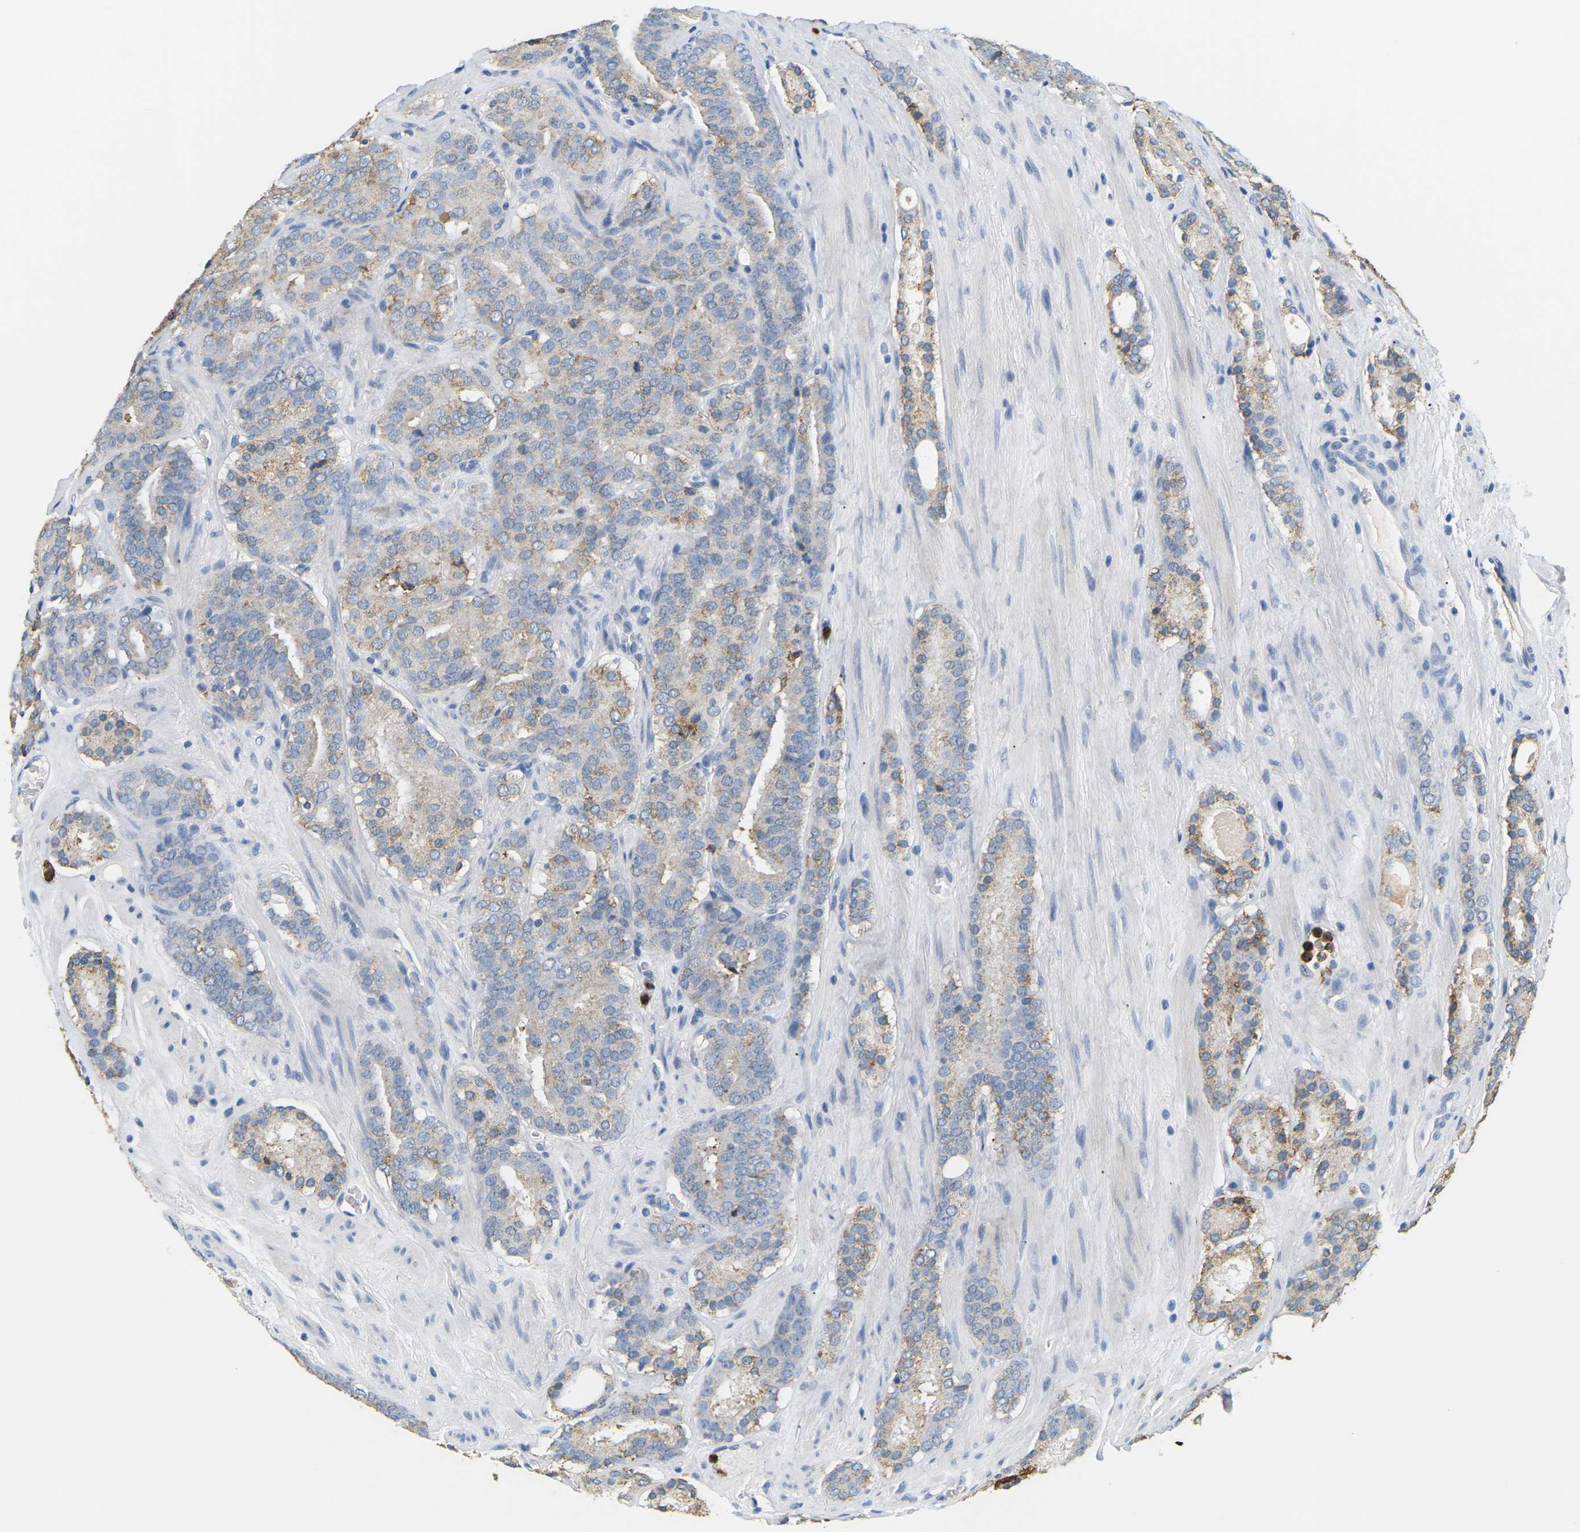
{"staining": {"intensity": "weak", "quantity": "<25%", "location": "cytoplasmic/membranous"}, "tissue": "prostate cancer", "cell_type": "Tumor cells", "image_type": "cancer", "snomed": [{"axis": "morphology", "description": "Adenocarcinoma, Low grade"}, {"axis": "topography", "description": "Prostate"}], "caption": "Immunohistochemistry (IHC) of low-grade adenocarcinoma (prostate) reveals no positivity in tumor cells. (DAB (3,3'-diaminobenzidine) immunohistochemistry, high magnification).", "gene": "ADM", "patient": {"sex": "male", "age": 69}}